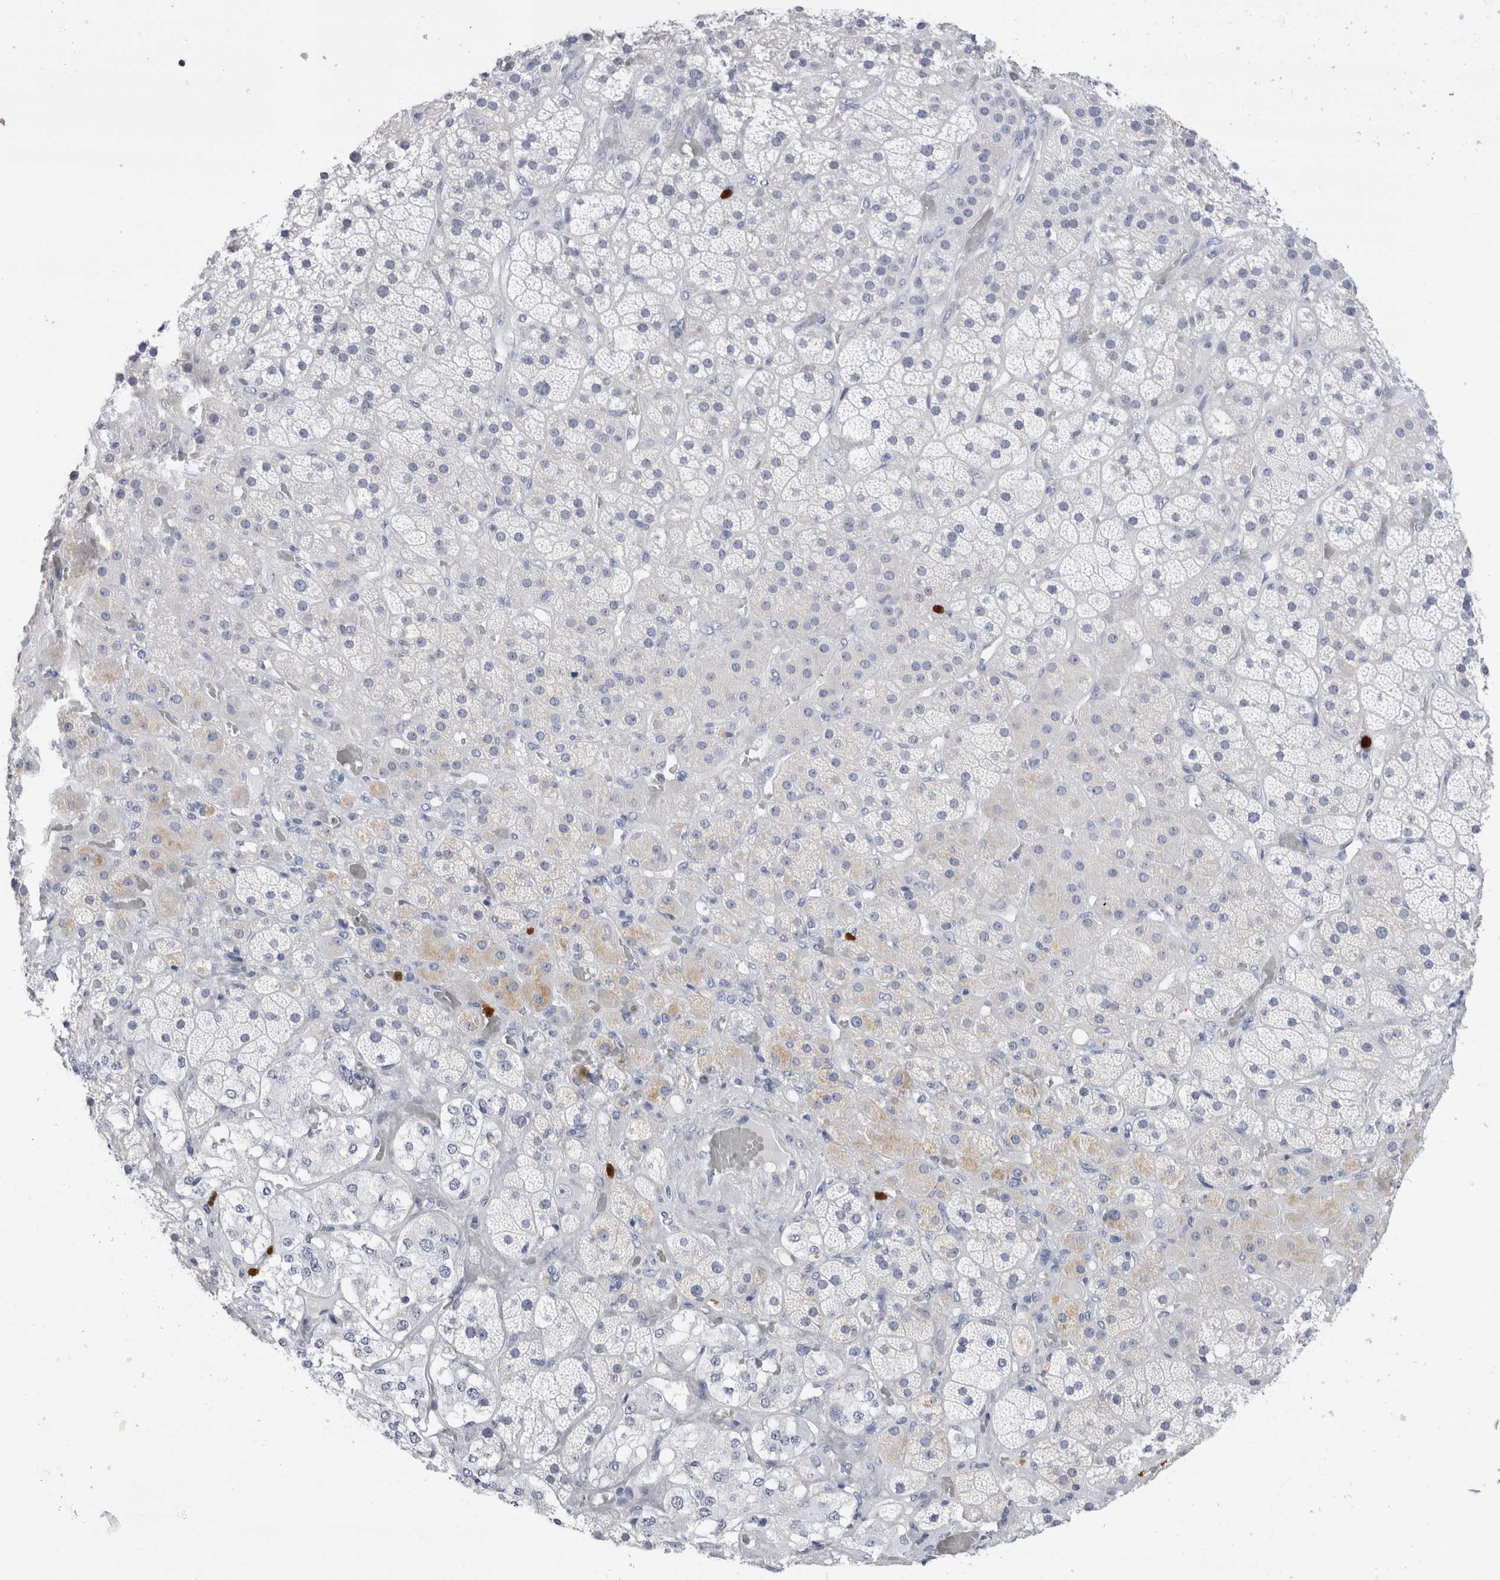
{"staining": {"intensity": "negative", "quantity": "none", "location": "none"}, "tissue": "adrenal gland", "cell_type": "Glandular cells", "image_type": "normal", "snomed": [{"axis": "morphology", "description": "Normal tissue, NOS"}, {"axis": "topography", "description": "Adrenal gland"}], "caption": "A high-resolution image shows IHC staining of normal adrenal gland, which demonstrates no significant staining in glandular cells. (Immunohistochemistry (ihc), brightfield microscopy, high magnification).", "gene": "SLC10A5", "patient": {"sex": "male", "age": 57}}